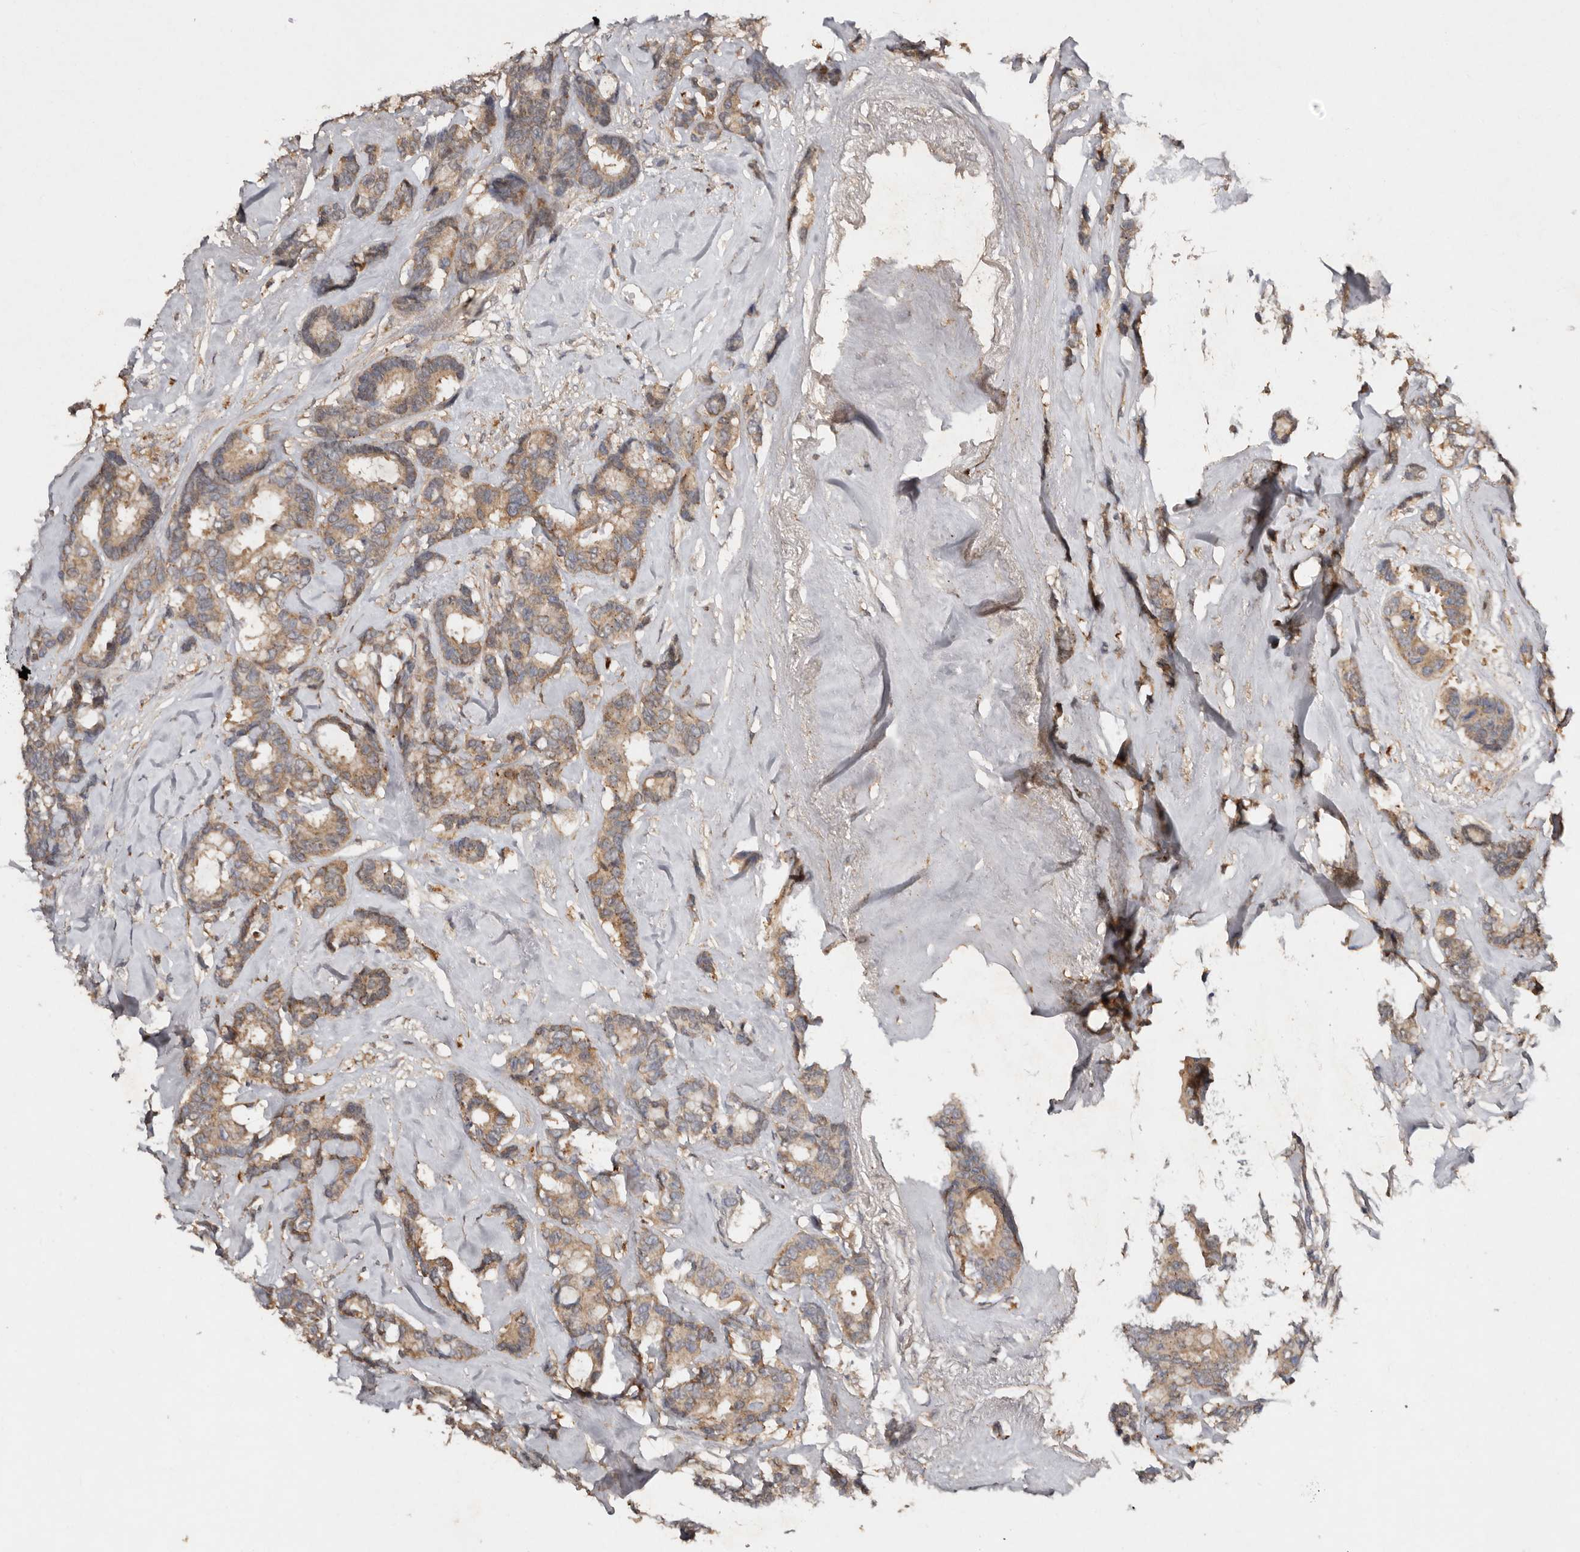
{"staining": {"intensity": "weak", "quantity": ">75%", "location": "cytoplasmic/membranous"}, "tissue": "breast cancer", "cell_type": "Tumor cells", "image_type": "cancer", "snomed": [{"axis": "morphology", "description": "Duct carcinoma"}, {"axis": "topography", "description": "Breast"}], "caption": "Immunohistochemical staining of breast infiltrating ductal carcinoma displays low levels of weak cytoplasmic/membranous protein staining in approximately >75% of tumor cells.", "gene": "EDEM1", "patient": {"sex": "female", "age": 87}}